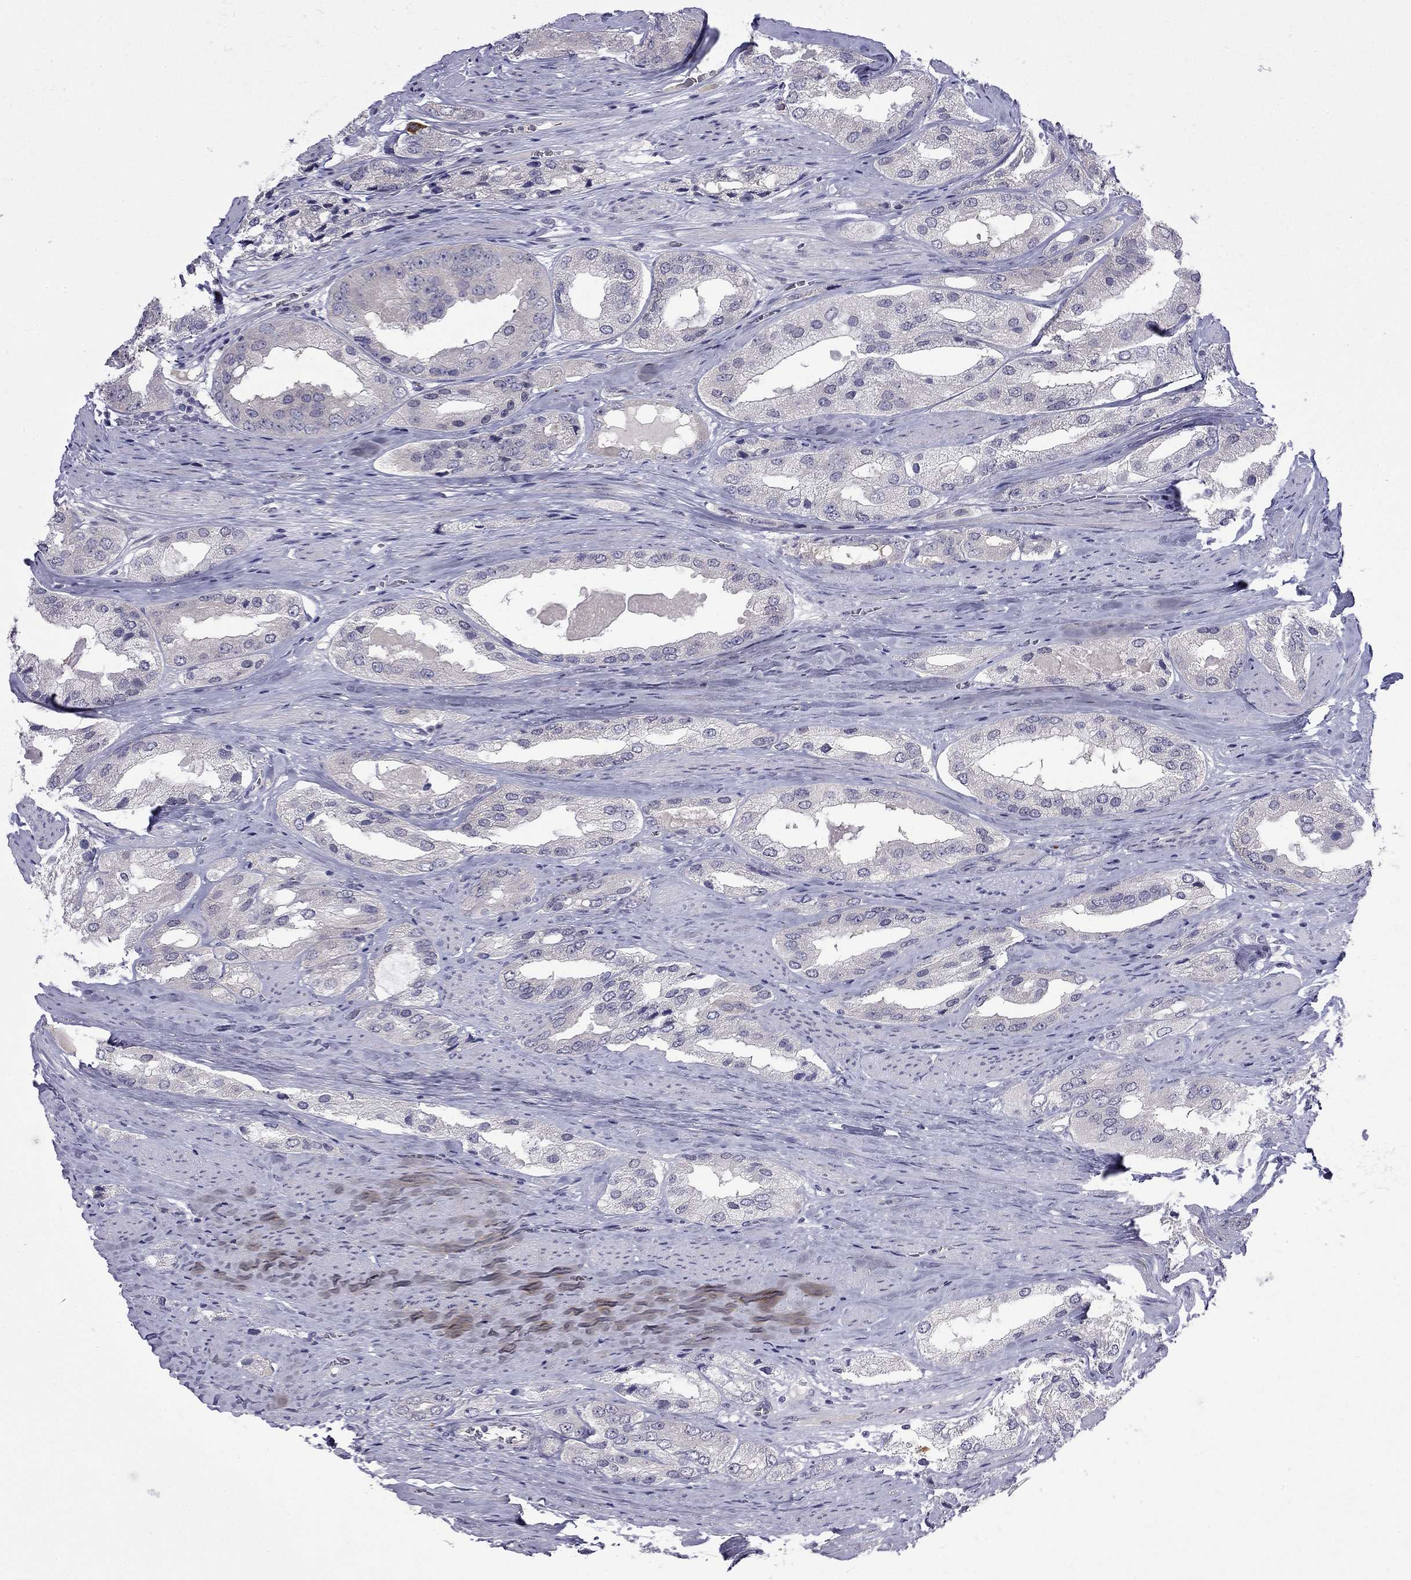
{"staining": {"intensity": "negative", "quantity": "none", "location": "none"}, "tissue": "prostate cancer", "cell_type": "Tumor cells", "image_type": "cancer", "snomed": [{"axis": "morphology", "description": "Adenocarcinoma, Low grade"}, {"axis": "topography", "description": "Prostate"}], "caption": "The histopathology image demonstrates no staining of tumor cells in prostate adenocarcinoma (low-grade). Brightfield microscopy of IHC stained with DAB (brown) and hematoxylin (blue), captured at high magnification.", "gene": "RTL9", "patient": {"sex": "male", "age": 69}}